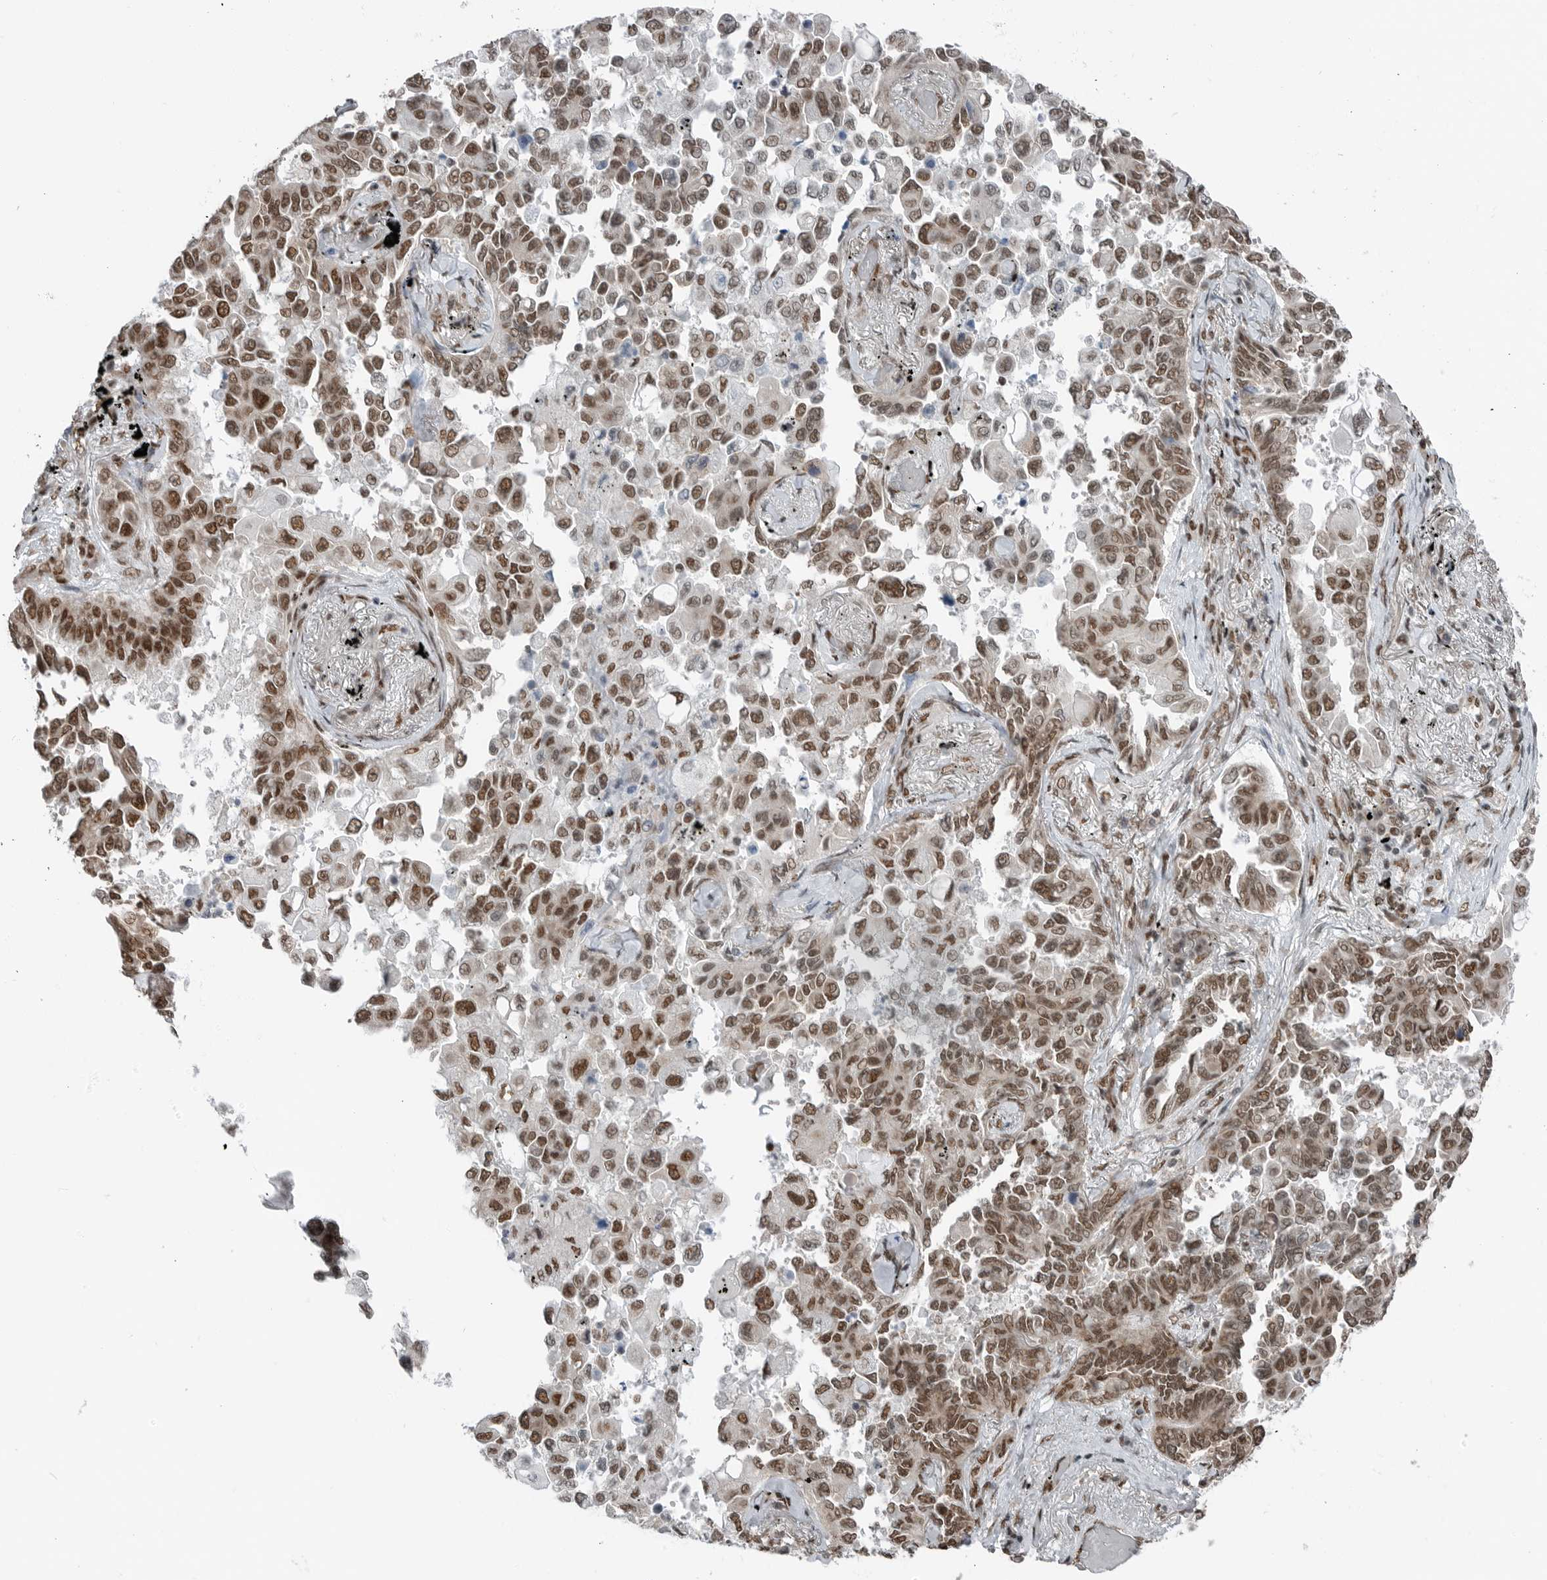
{"staining": {"intensity": "moderate", "quantity": ">75%", "location": "nuclear"}, "tissue": "lung cancer", "cell_type": "Tumor cells", "image_type": "cancer", "snomed": [{"axis": "morphology", "description": "Adenocarcinoma, NOS"}, {"axis": "topography", "description": "Lung"}], "caption": "Moderate nuclear positivity for a protein is seen in approximately >75% of tumor cells of lung adenocarcinoma using immunohistochemistry.", "gene": "BLZF1", "patient": {"sex": "female", "age": 67}}